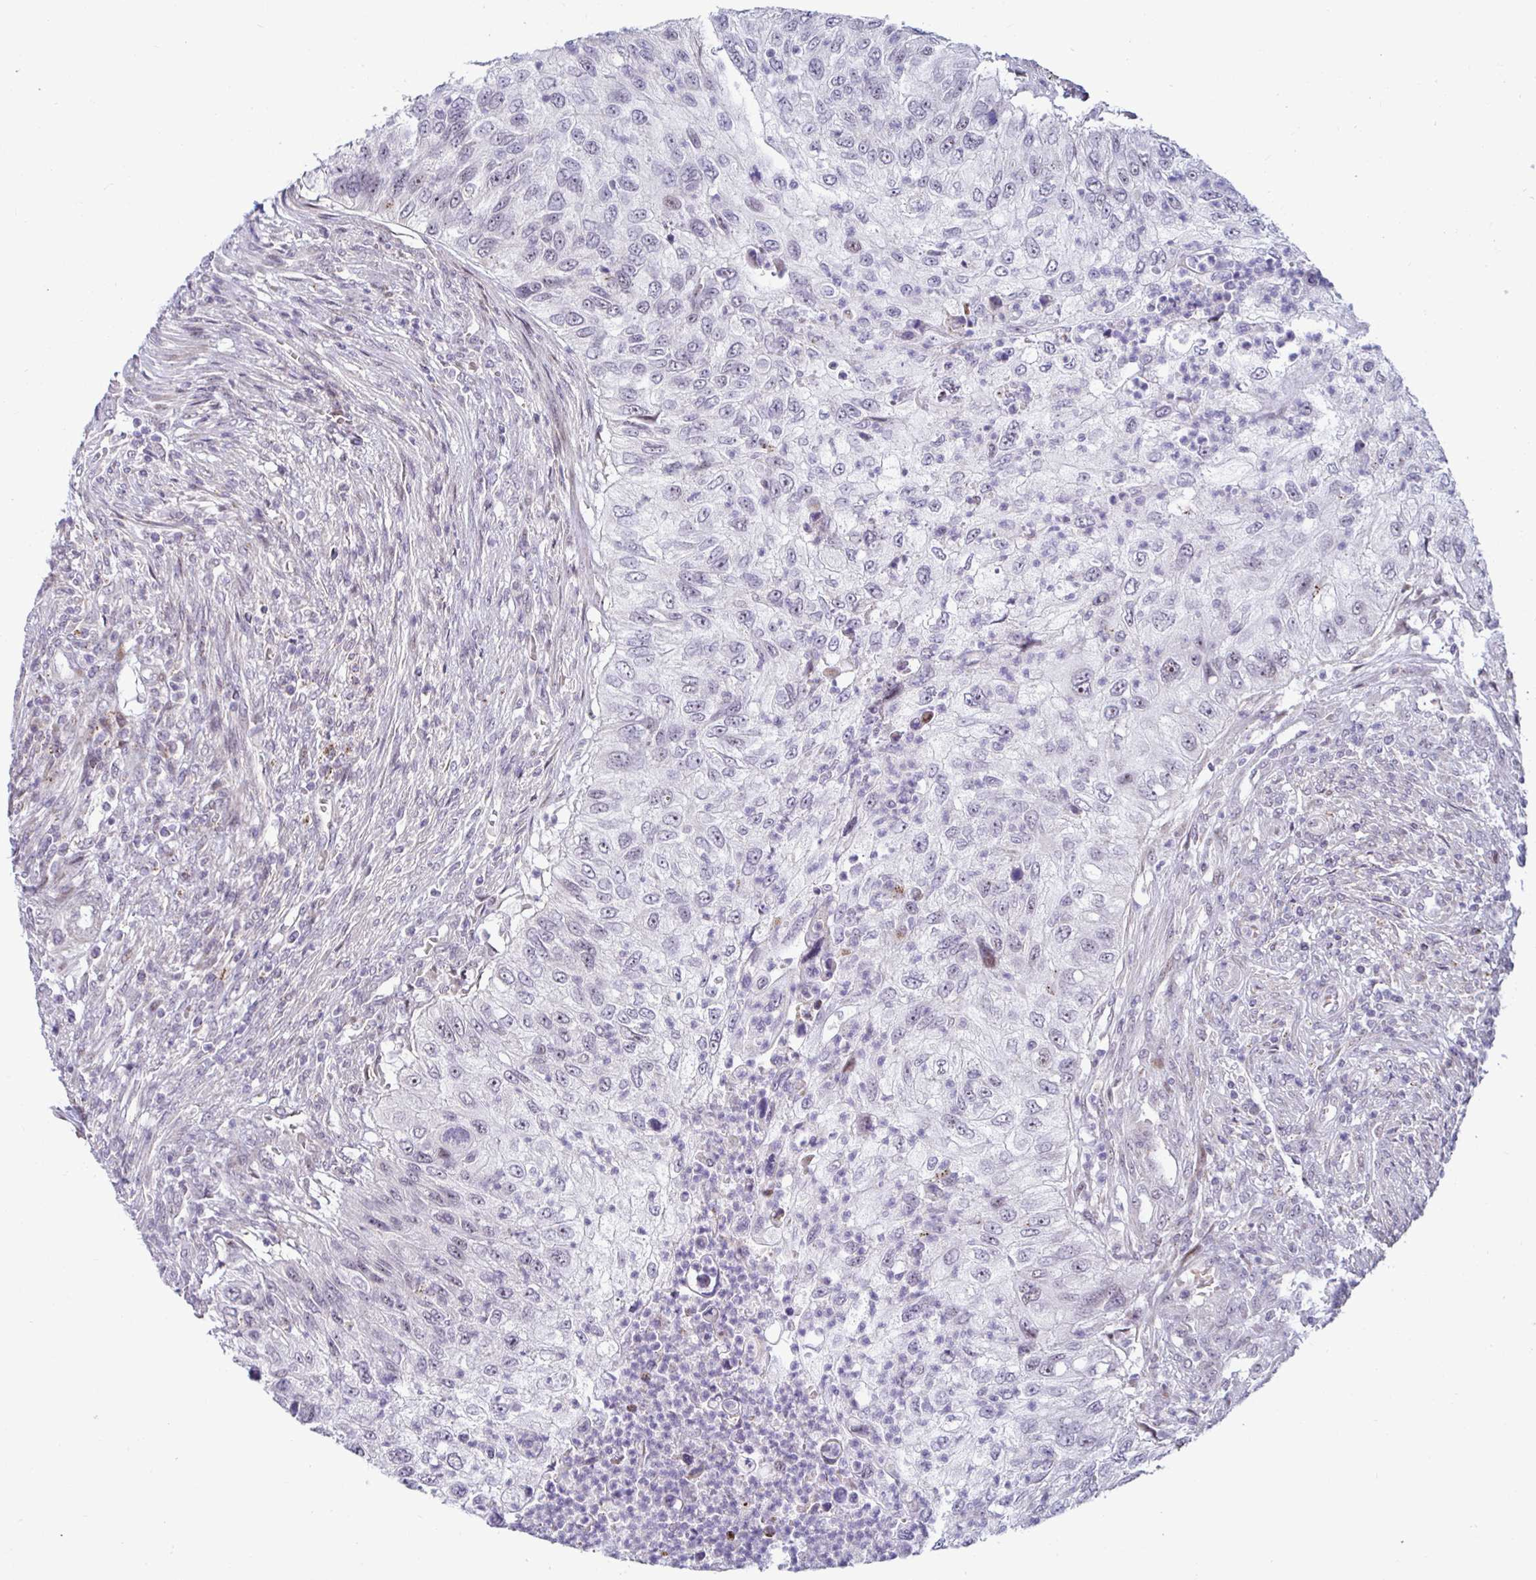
{"staining": {"intensity": "negative", "quantity": "none", "location": "none"}, "tissue": "urothelial cancer", "cell_type": "Tumor cells", "image_type": "cancer", "snomed": [{"axis": "morphology", "description": "Urothelial carcinoma, High grade"}, {"axis": "topography", "description": "Urinary bladder"}], "caption": "IHC histopathology image of human urothelial cancer stained for a protein (brown), which exhibits no positivity in tumor cells.", "gene": "DZIP1", "patient": {"sex": "female", "age": 60}}